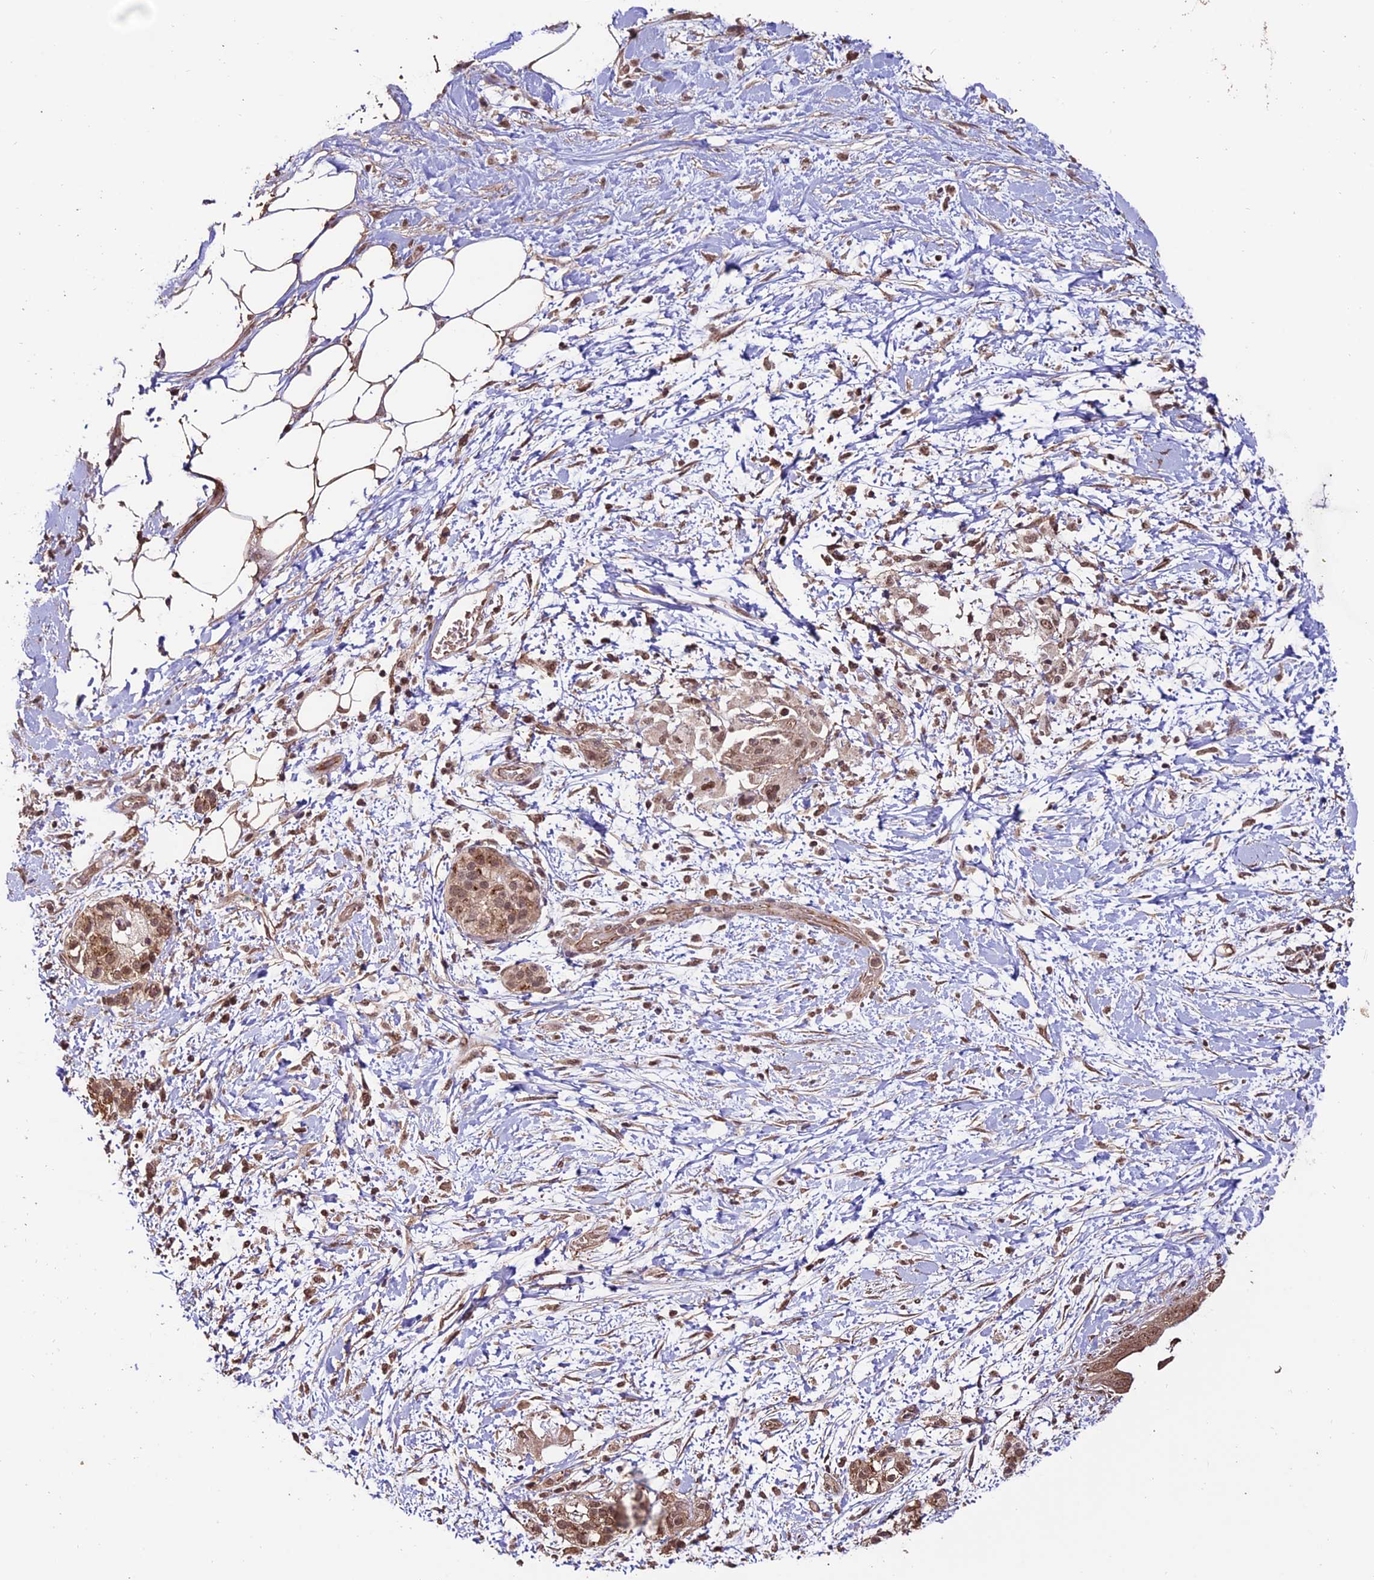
{"staining": {"intensity": "moderate", "quantity": "25%-75%", "location": "cytoplasmic/membranous"}, "tissue": "adipose tissue", "cell_type": "Adipocytes", "image_type": "normal", "snomed": [{"axis": "morphology", "description": "Normal tissue, NOS"}, {"axis": "morphology", "description": "Adenocarcinoma, NOS"}, {"axis": "topography", "description": "Duodenum"}, {"axis": "topography", "description": "Peripheral nerve tissue"}], "caption": "Immunohistochemical staining of unremarkable human adipose tissue reveals 25%-75% levels of moderate cytoplasmic/membranous protein expression in approximately 25%-75% of adipocytes. (Stains: DAB in brown, nuclei in blue, Microscopy: brightfield microscopy at high magnification).", "gene": "CABIN1", "patient": {"sex": "female", "age": 60}}